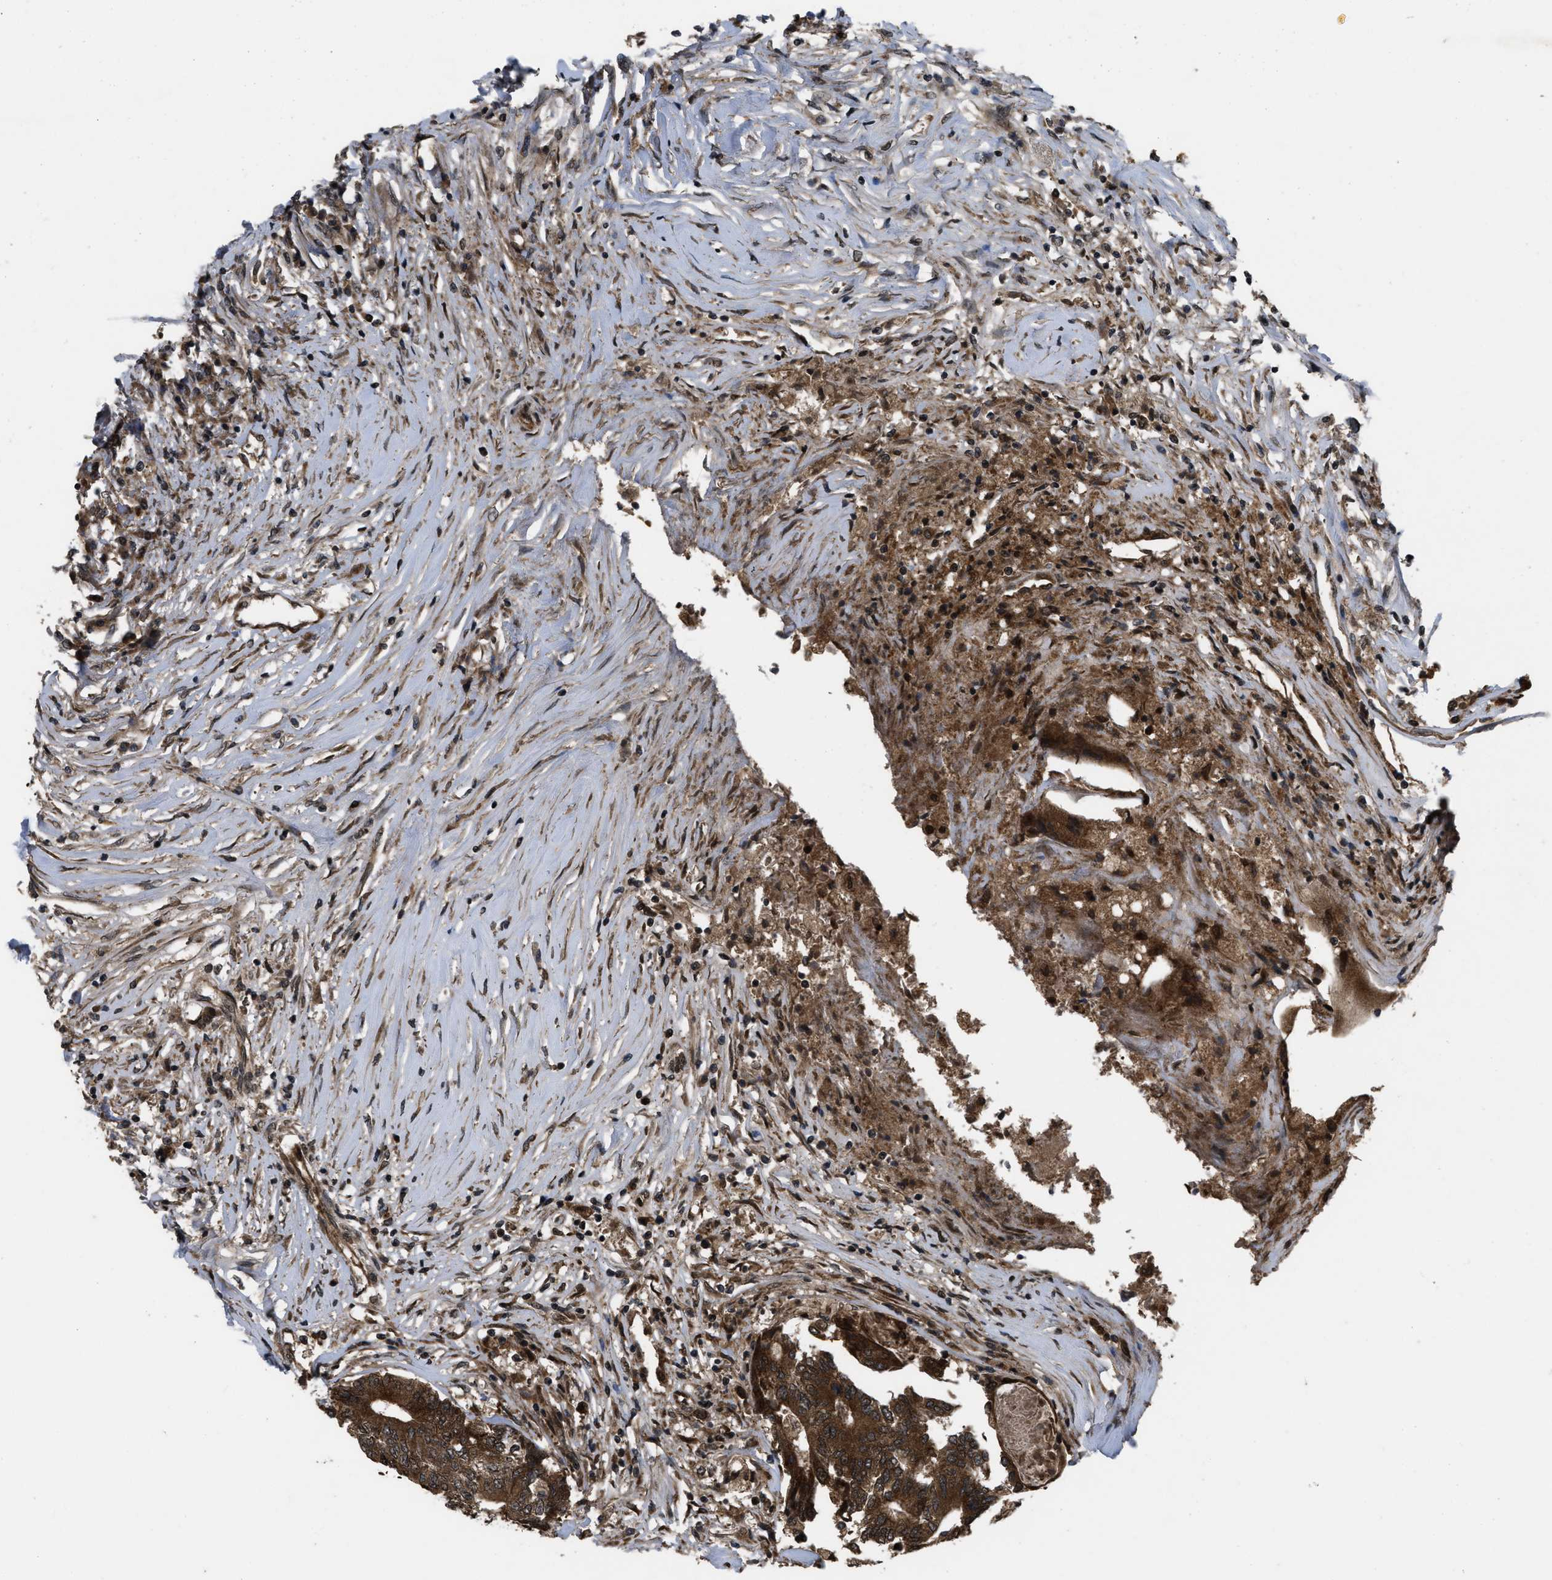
{"staining": {"intensity": "moderate", "quantity": ">75%", "location": "cytoplasmic/membranous"}, "tissue": "colorectal cancer", "cell_type": "Tumor cells", "image_type": "cancer", "snomed": [{"axis": "morphology", "description": "Adenocarcinoma, NOS"}, {"axis": "topography", "description": "Rectum"}], "caption": "Moderate cytoplasmic/membranous expression is appreciated in approximately >75% of tumor cells in colorectal cancer.", "gene": "SPTLC1", "patient": {"sex": "male", "age": 63}}